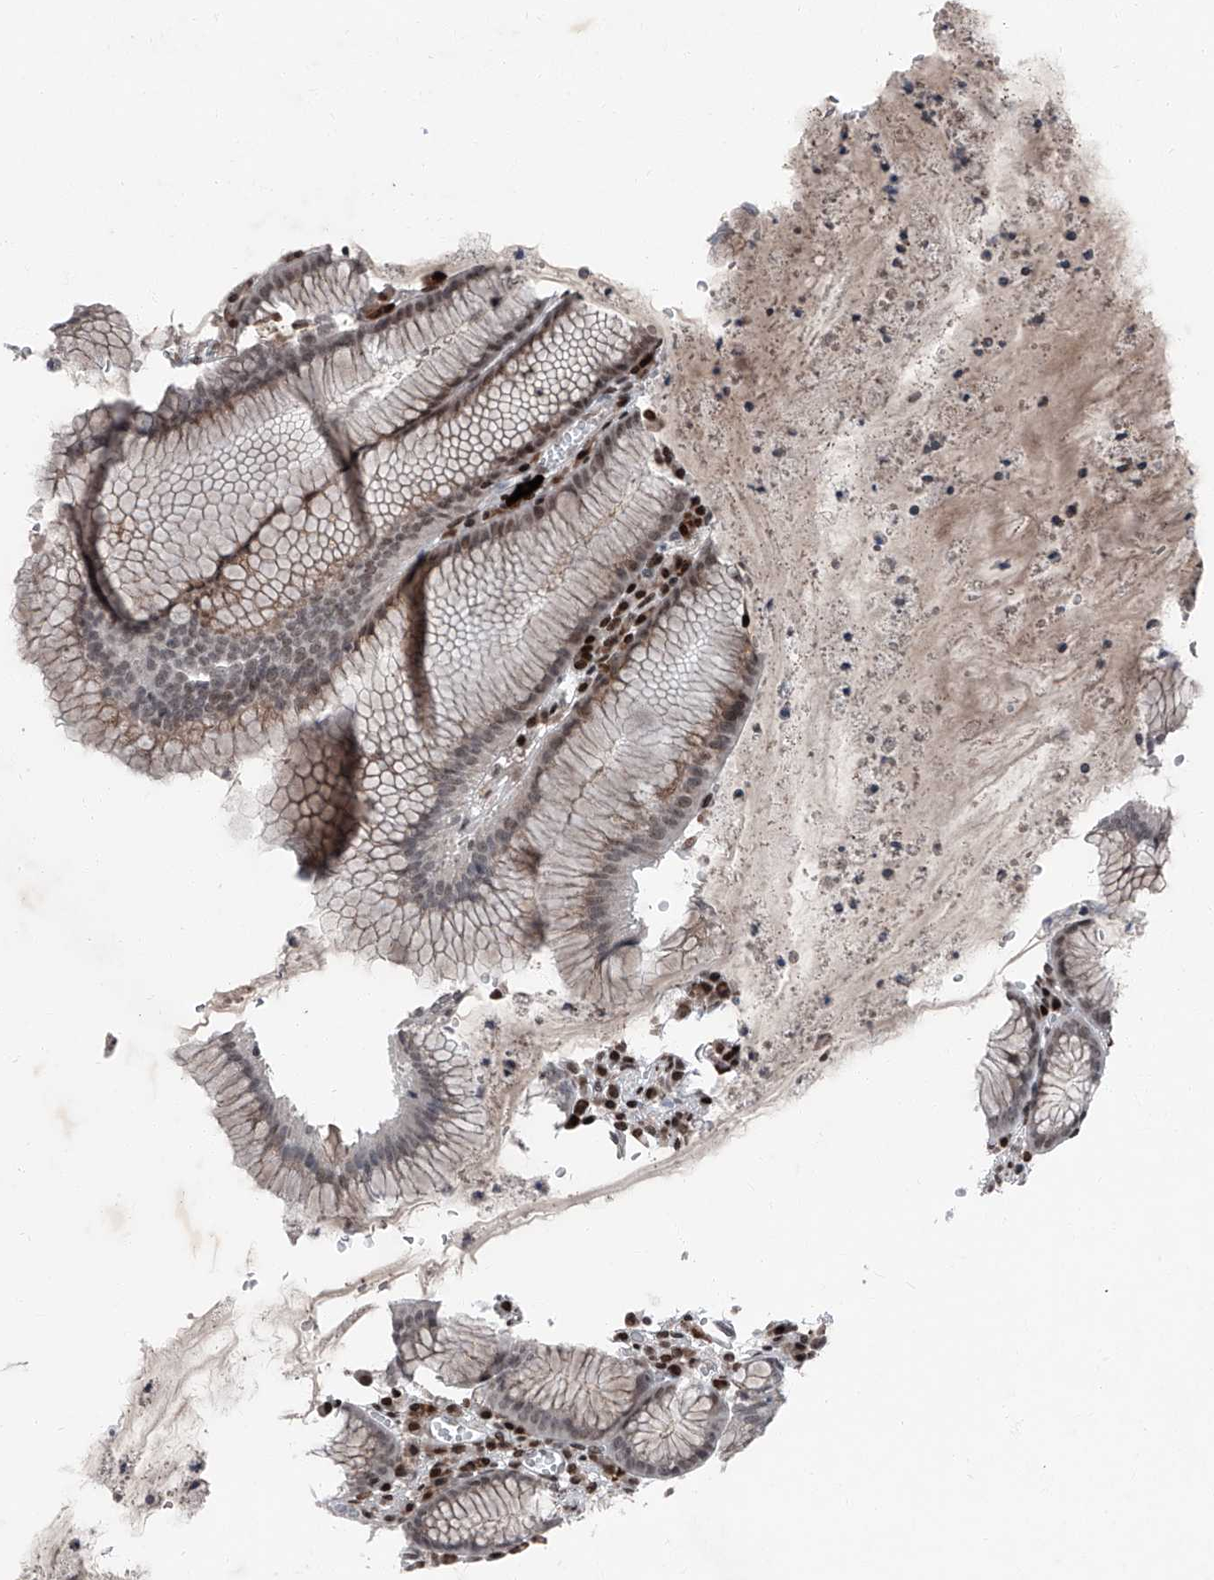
{"staining": {"intensity": "moderate", "quantity": "25%-75%", "location": "cytoplasmic/membranous,nuclear"}, "tissue": "stomach", "cell_type": "Glandular cells", "image_type": "normal", "snomed": [{"axis": "morphology", "description": "Normal tissue, NOS"}, {"axis": "topography", "description": "Stomach"}], "caption": "Immunohistochemical staining of normal stomach displays 25%-75% levels of moderate cytoplasmic/membranous,nuclear protein positivity in about 25%-75% of glandular cells.", "gene": "BMI1", "patient": {"sex": "male", "age": 55}}